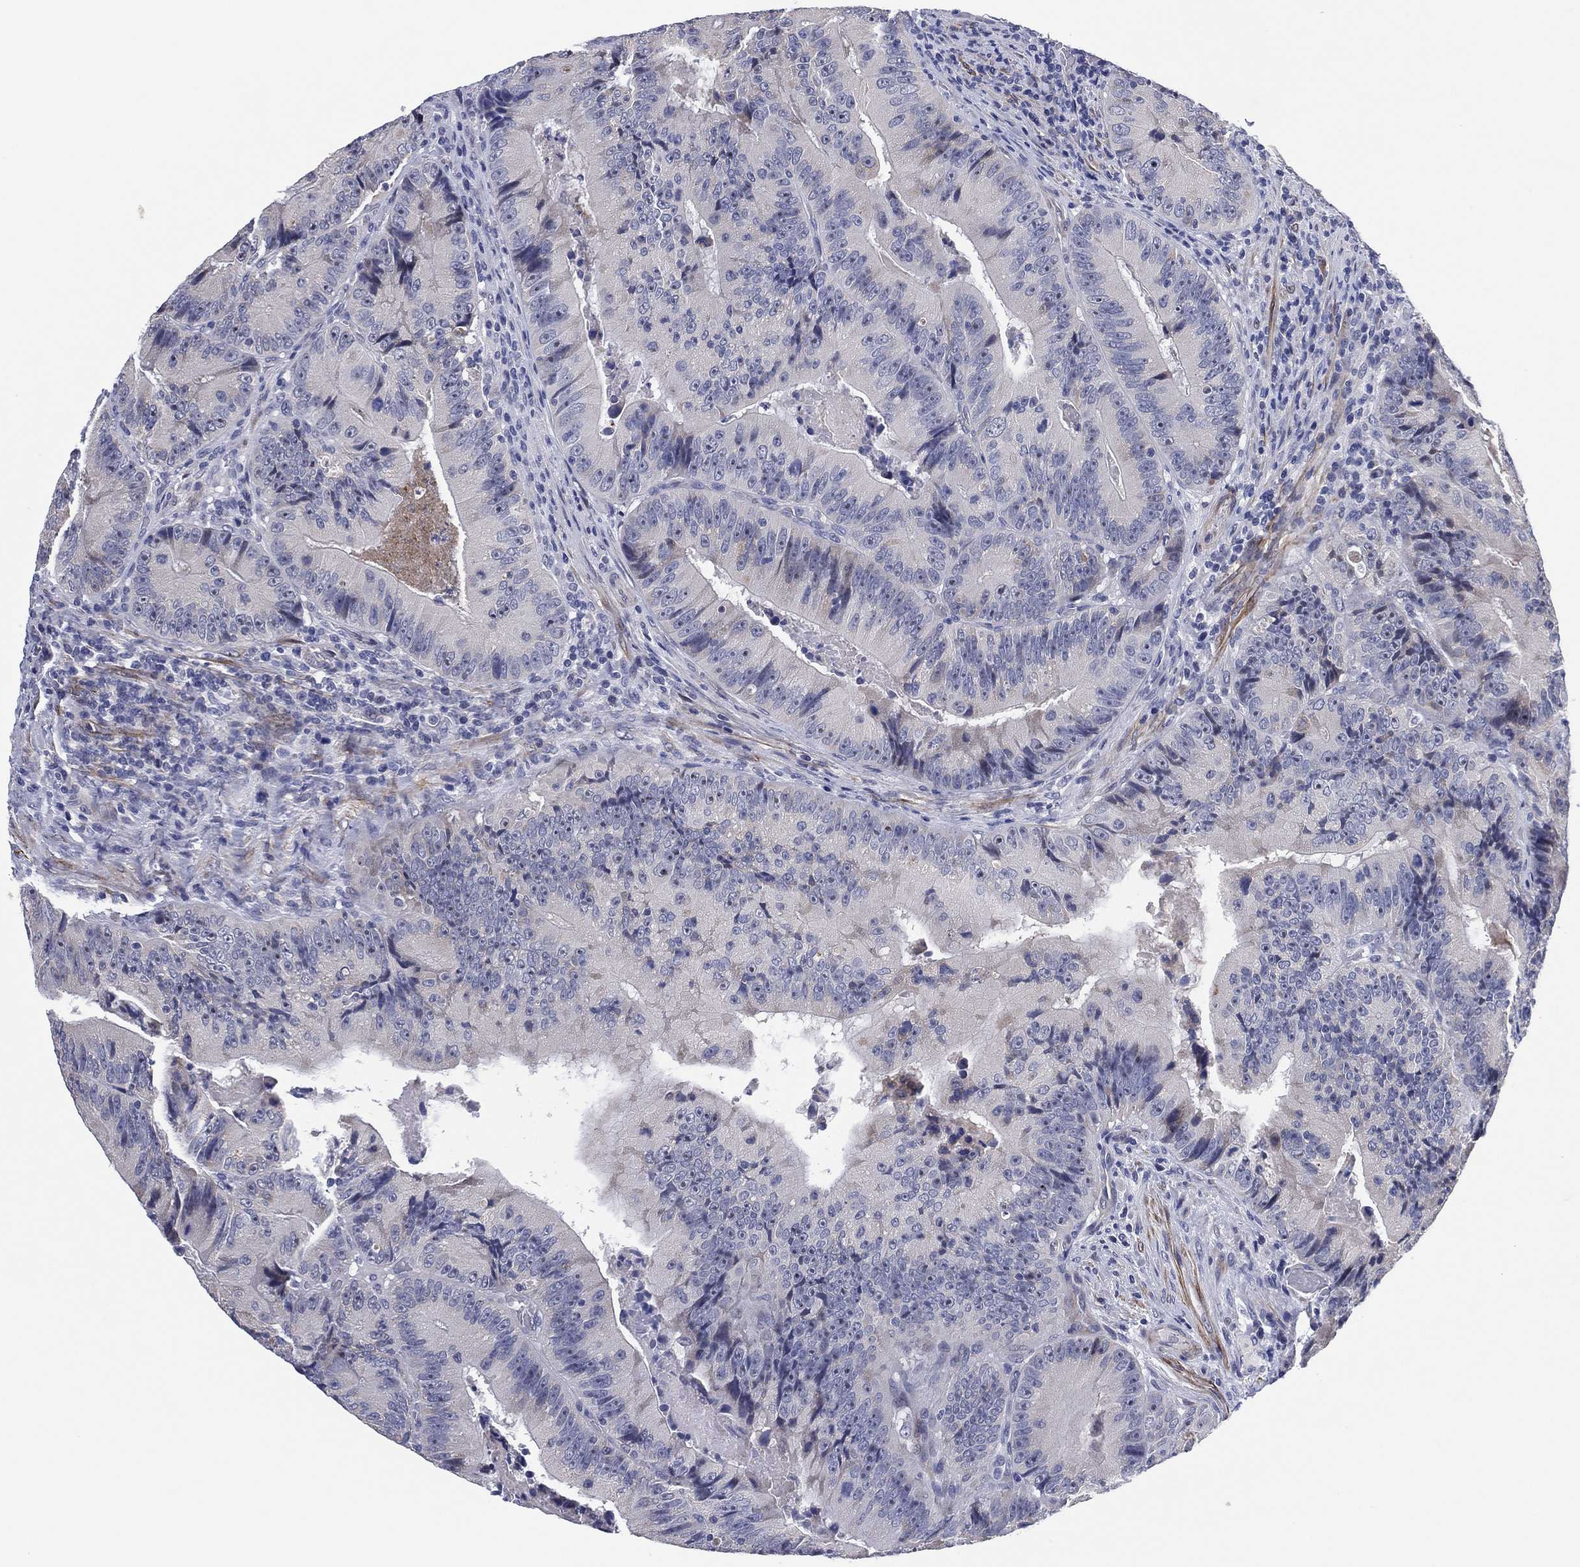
{"staining": {"intensity": "negative", "quantity": "none", "location": "none"}, "tissue": "colorectal cancer", "cell_type": "Tumor cells", "image_type": "cancer", "snomed": [{"axis": "morphology", "description": "Adenocarcinoma, NOS"}, {"axis": "topography", "description": "Colon"}], "caption": "The histopathology image reveals no staining of tumor cells in colorectal cancer.", "gene": "CLIP3", "patient": {"sex": "female", "age": 86}}